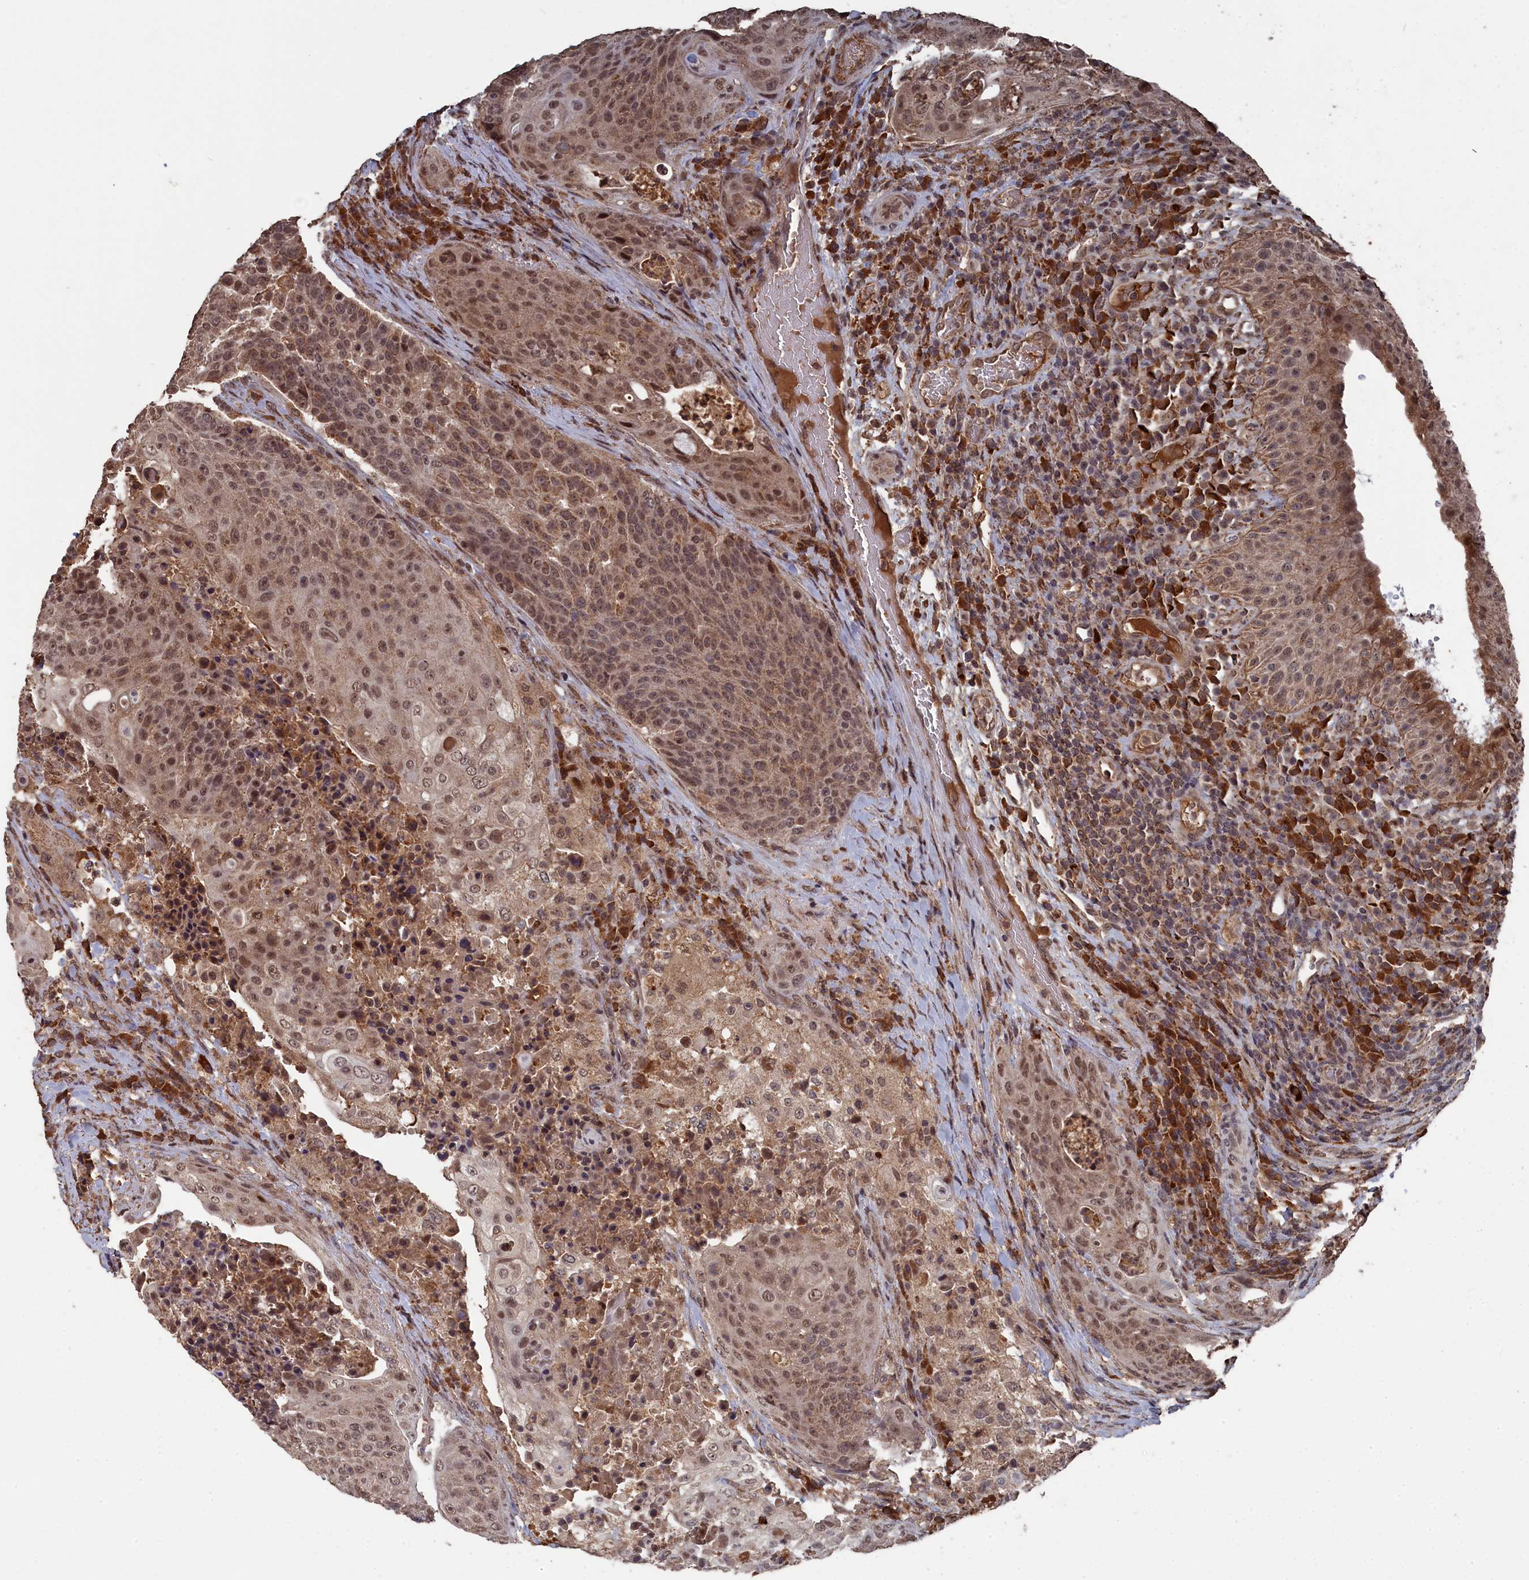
{"staining": {"intensity": "moderate", "quantity": ">75%", "location": "cytoplasmic/membranous,nuclear"}, "tissue": "urothelial cancer", "cell_type": "Tumor cells", "image_type": "cancer", "snomed": [{"axis": "morphology", "description": "Urothelial carcinoma, High grade"}, {"axis": "topography", "description": "Urinary bladder"}], "caption": "This is an image of immunohistochemistry (IHC) staining of urothelial cancer, which shows moderate staining in the cytoplasmic/membranous and nuclear of tumor cells.", "gene": "CEACAM21", "patient": {"sex": "female", "age": 63}}